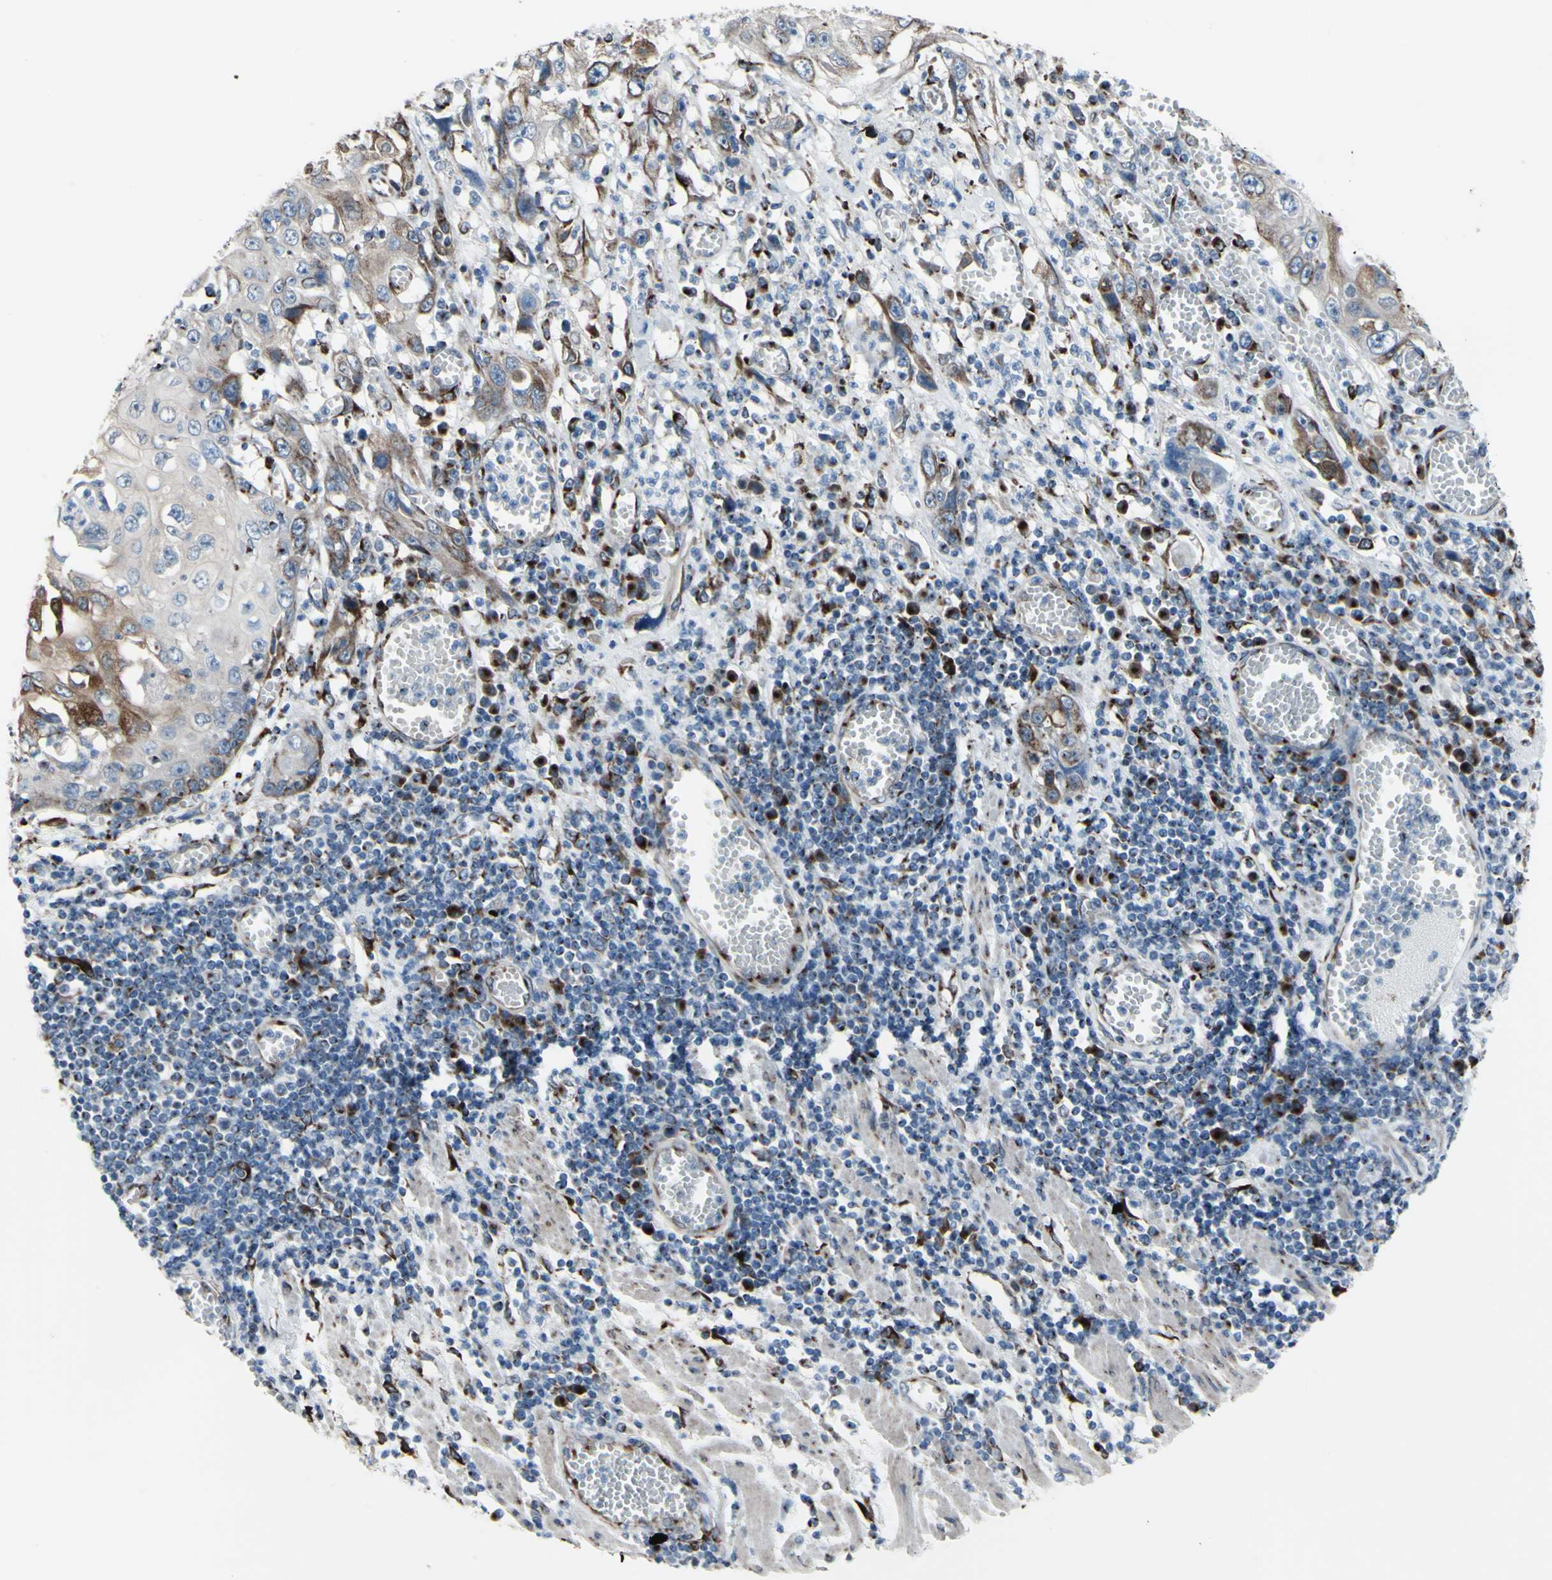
{"staining": {"intensity": "moderate", "quantity": "25%-75%", "location": "cytoplasmic/membranous"}, "tissue": "esophagus", "cell_type": "Squamous epithelial cells", "image_type": "normal", "snomed": [{"axis": "morphology", "description": "Normal tissue, NOS"}, {"axis": "morphology", "description": "Squamous cell carcinoma, NOS"}, {"axis": "topography", "description": "Esophagus"}], "caption": "A histopathology image showing moderate cytoplasmic/membranous staining in approximately 25%-75% of squamous epithelial cells in normal esophagus, as visualized by brown immunohistochemical staining.", "gene": "GLG1", "patient": {"sex": "male", "age": 65}}